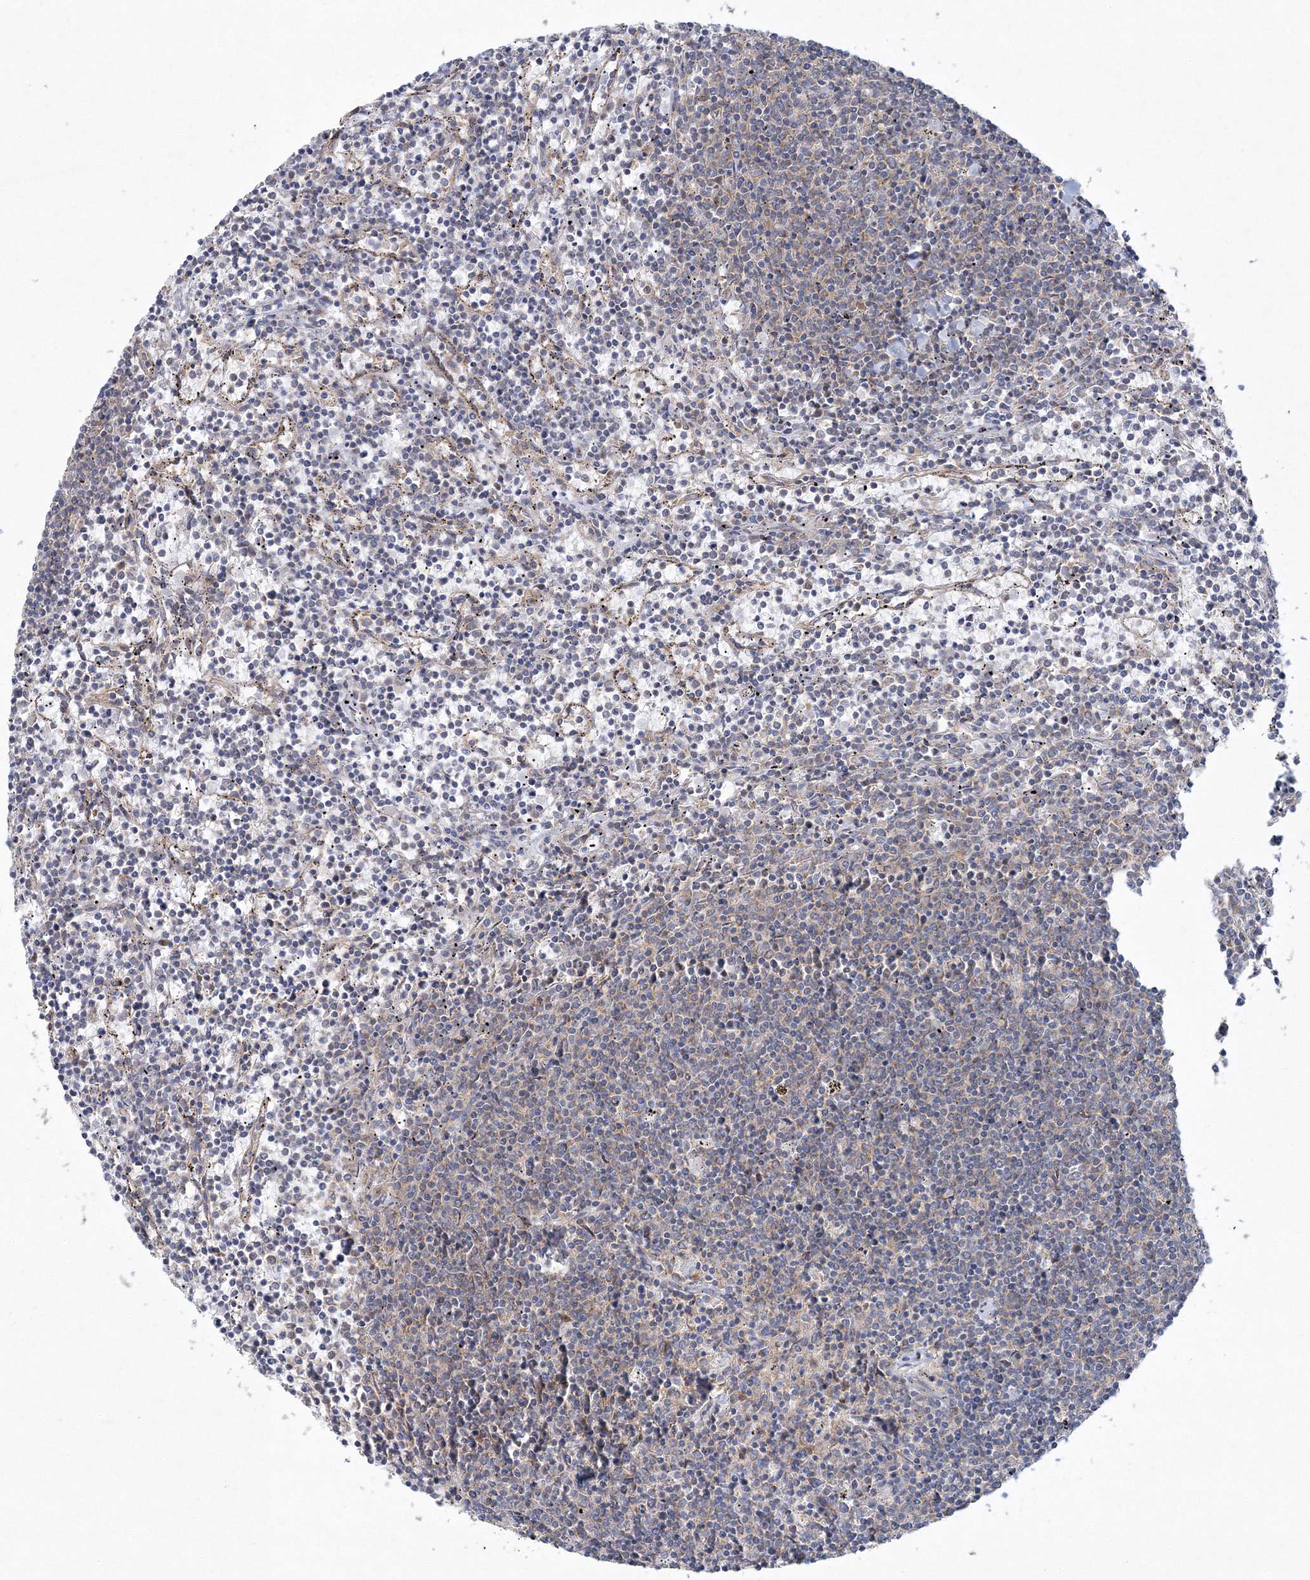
{"staining": {"intensity": "negative", "quantity": "none", "location": "none"}, "tissue": "lymphoma", "cell_type": "Tumor cells", "image_type": "cancer", "snomed": [{"axis": "morphology", "description": "Malignant lymphoma, non-Hodgkin's type, Low grade"}, {"axis": "topography", "description": "Spleen"}], "caption": "Human lymphoma stained for a protein using immunohistochemistry exhibits no positivity in tumor cells.", "gene": "SEC23IP", "patient": {"sex": "female", "age": 50}}